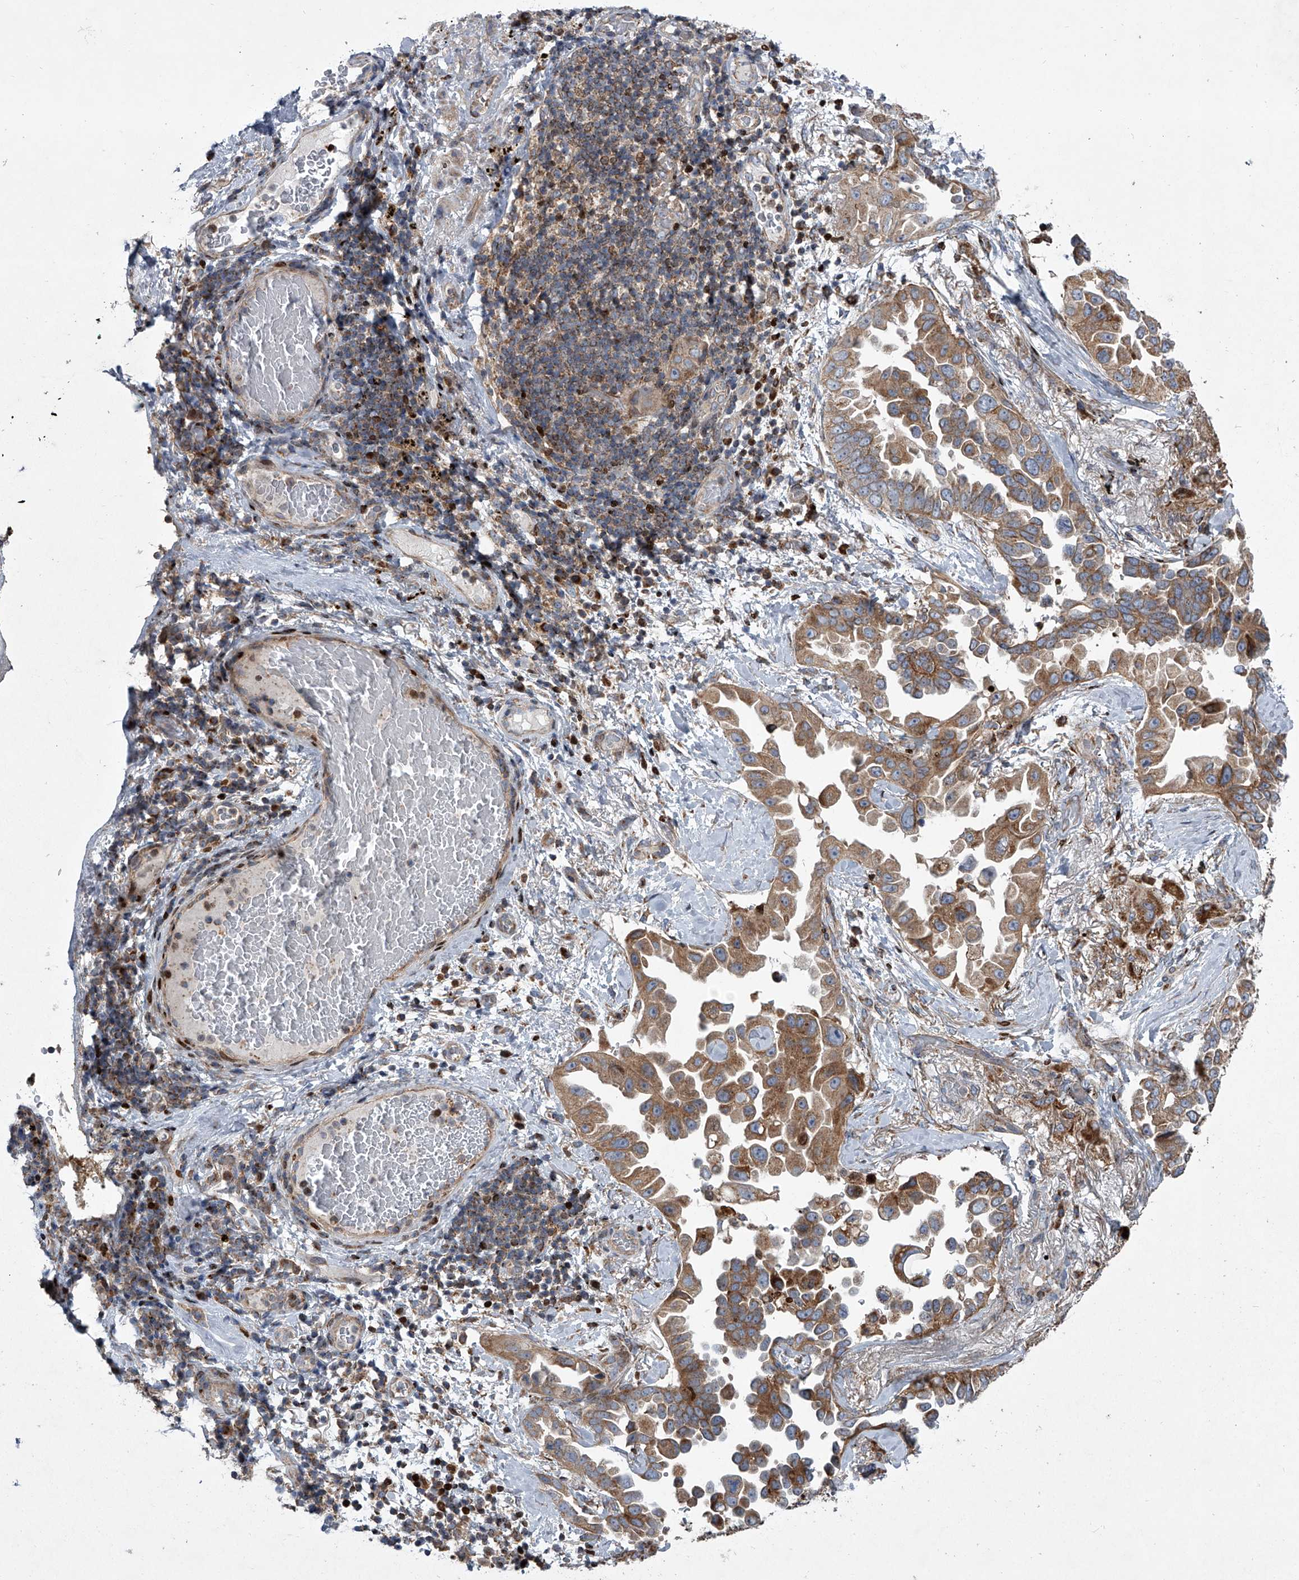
{"staining": {"intensity": "moderate", "quantity": ">75%", "location": "cytoplasmic/membranous"}, "tissue": "lung cancer", "cell_type": "Tumor cells", "image_type": "cancer", "snomed": [{"axis": "morphology", "description": "Adenocarcinoma, NOS"}, {"axis": "topography", "description": "Lung"}], "caption": "Immunohistochemistry (DAB) staining of adenocarcinoma (lung) displays moderate cytoplasmic/membranous protein expression in about >75% of tumor cells.", "gene": "STRADA", "patient": {"sex": "female", "age": 67}}